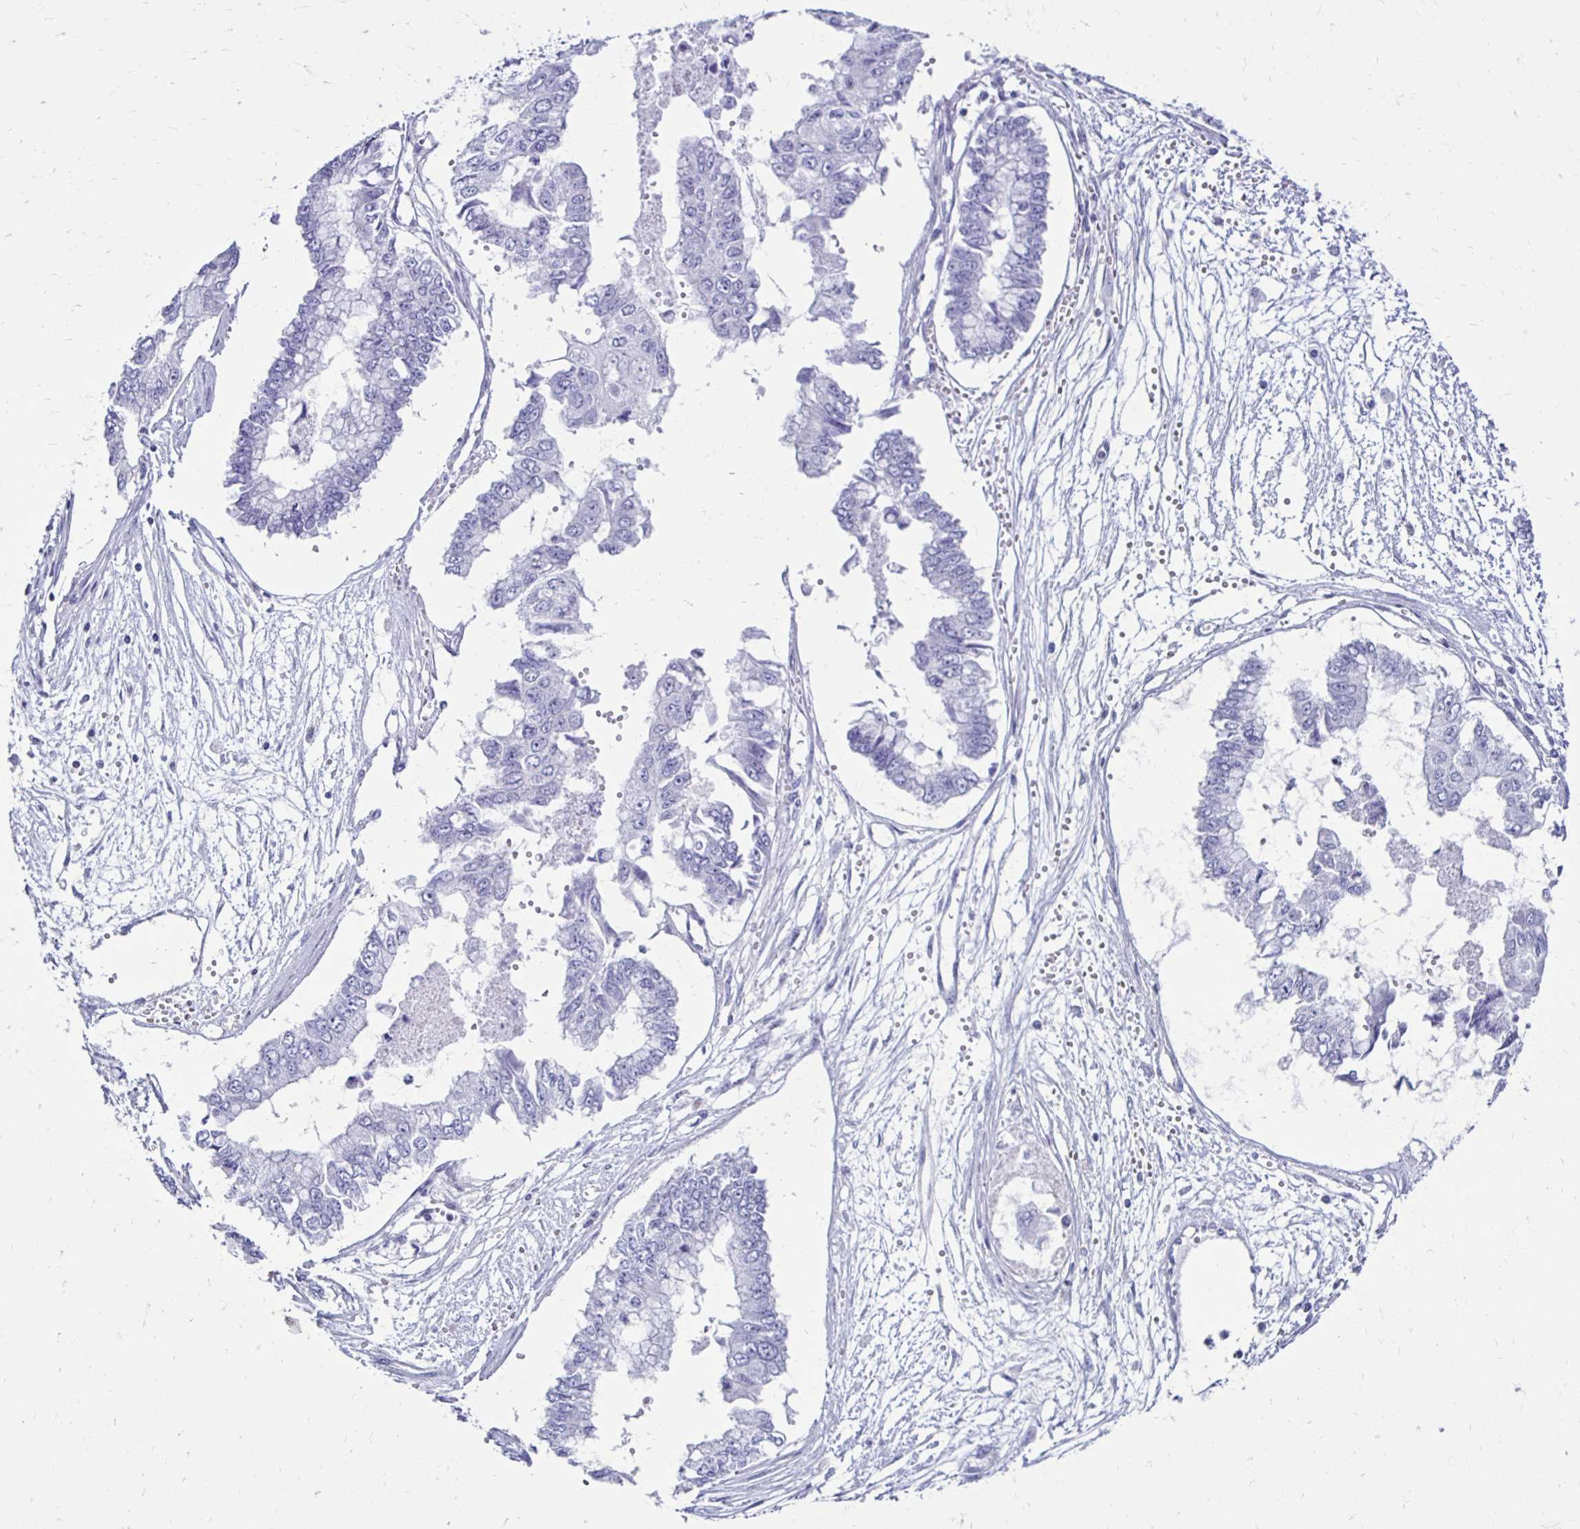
{"staining": {"intensity": "negative", "quantity": "none", "location": "none"}, "tissue": "ovarian cancer", "cell_type": "Tumor cells", "image_type": "cancer", "snomed": [{"axis": "morphology", "description": "Cystadenocarcinoma, mucinous, NOS"}, {"axis": "topography", "description": "Ovary"}], "caption": "DAB (3,3'-diaminobenzidine) immunohistochemical staining of human mucinous cystadenocarcinoma (ovarian) exhibits no significant positivity in tumor cells. (Stains: DAB immunohistochemistry with hematoxylin counter stain, Microscopy: brightfield microscopy at high magnification).", "gene": "CST5", "patient": {"sex": "female", "age": 72}}